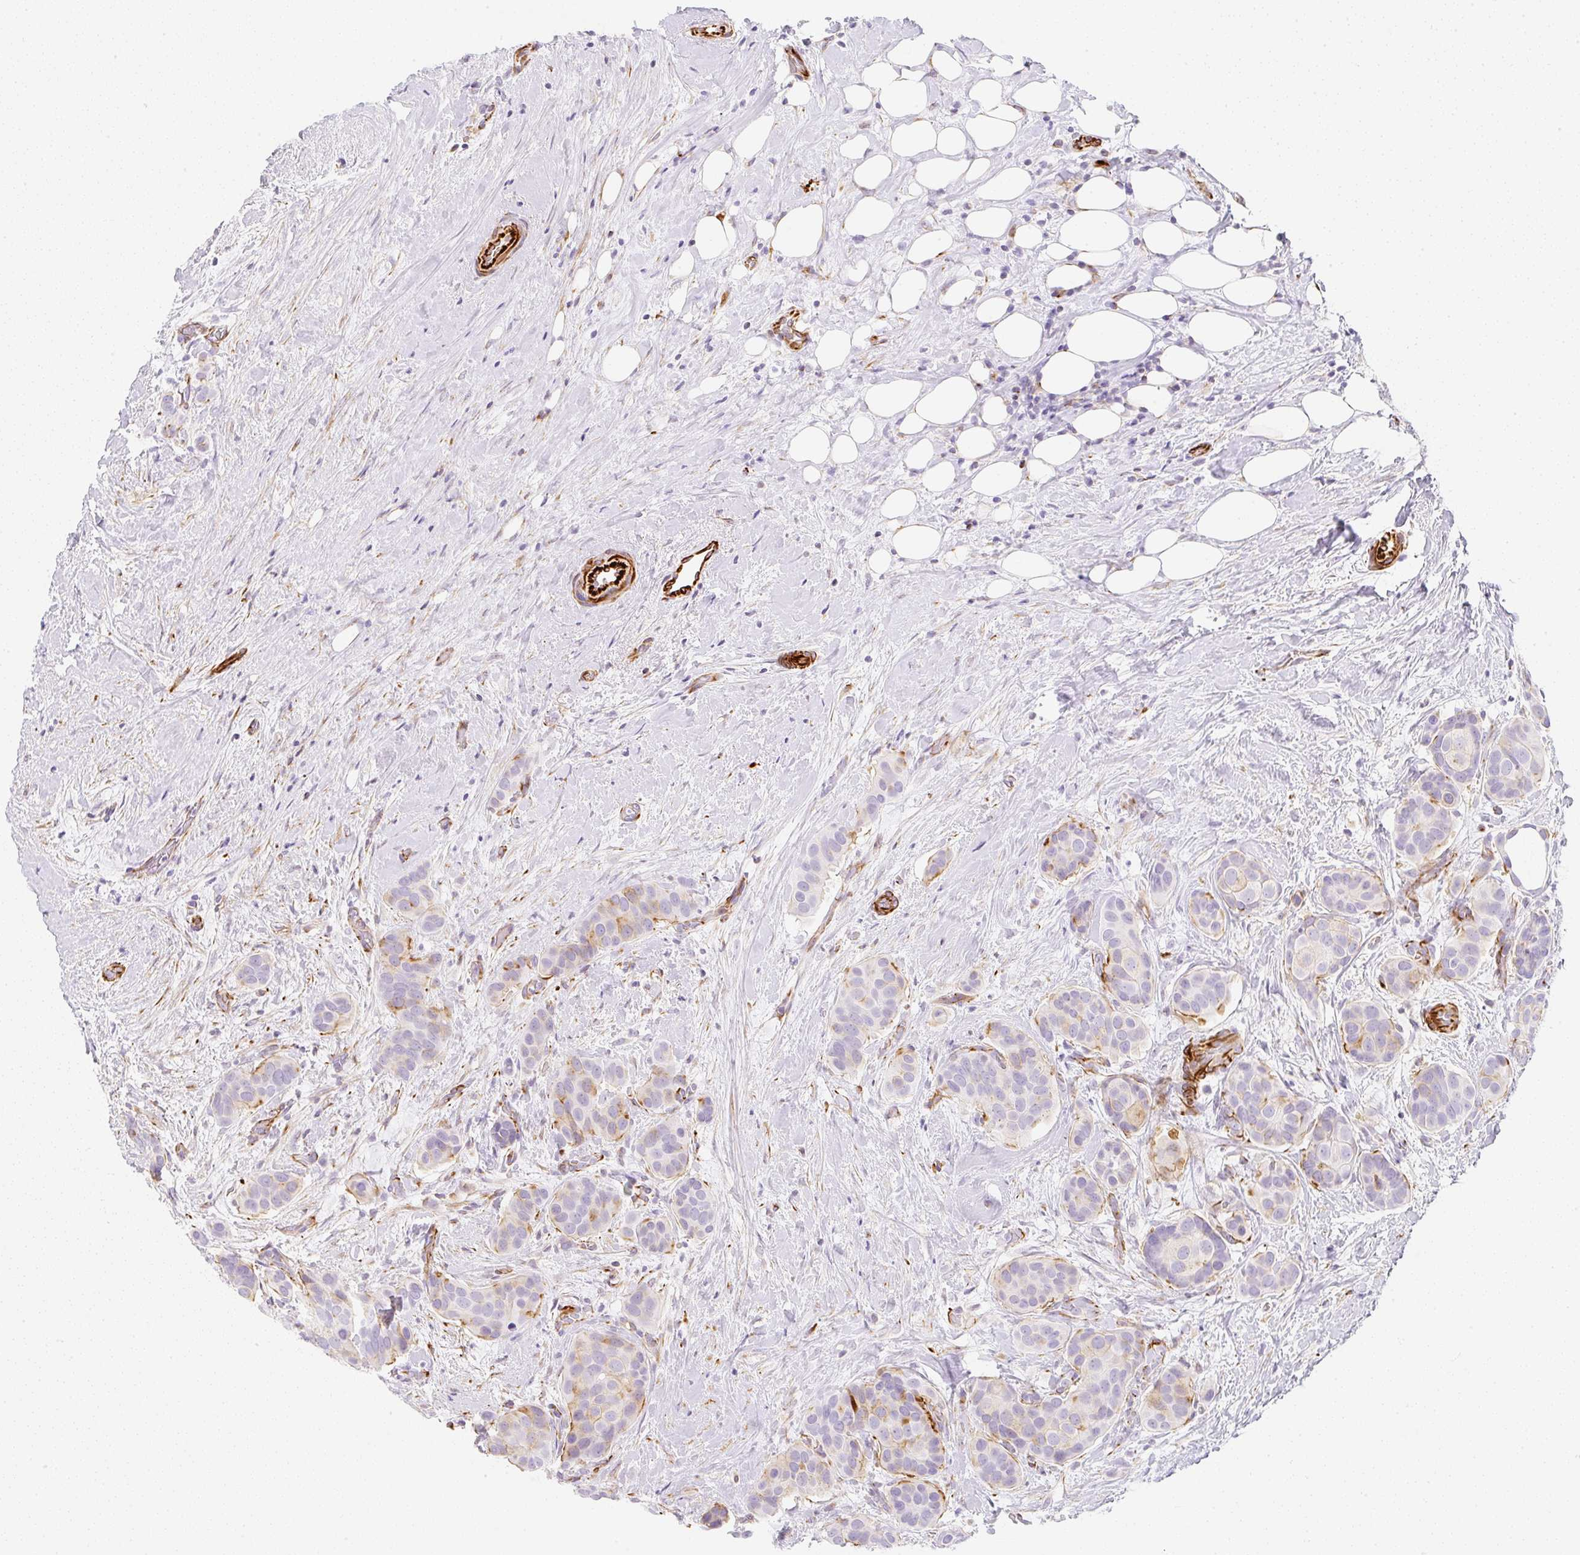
{"staining": {"intensity": "moderate", "quantity": "<25%", "location": "cytoplasmic/membranous"}, "tissue": "breast cancer", "cell_type": "Tumor cells", "image_type": "cancer", "snomed": [{"axis": "morphology", "description": "Duct carcinoma"}, {"axis": "topography", "description": "Breast"}], "caption": "Approximately <25% of tumor cells in invasive ductal carcinoma (breast) show moderate cytoplasmic/membranous protein positivity as visualized by brown immunohistochemical staining.", "gene": "ZNF689", "patient": {"sex": "female", "age": 70}}